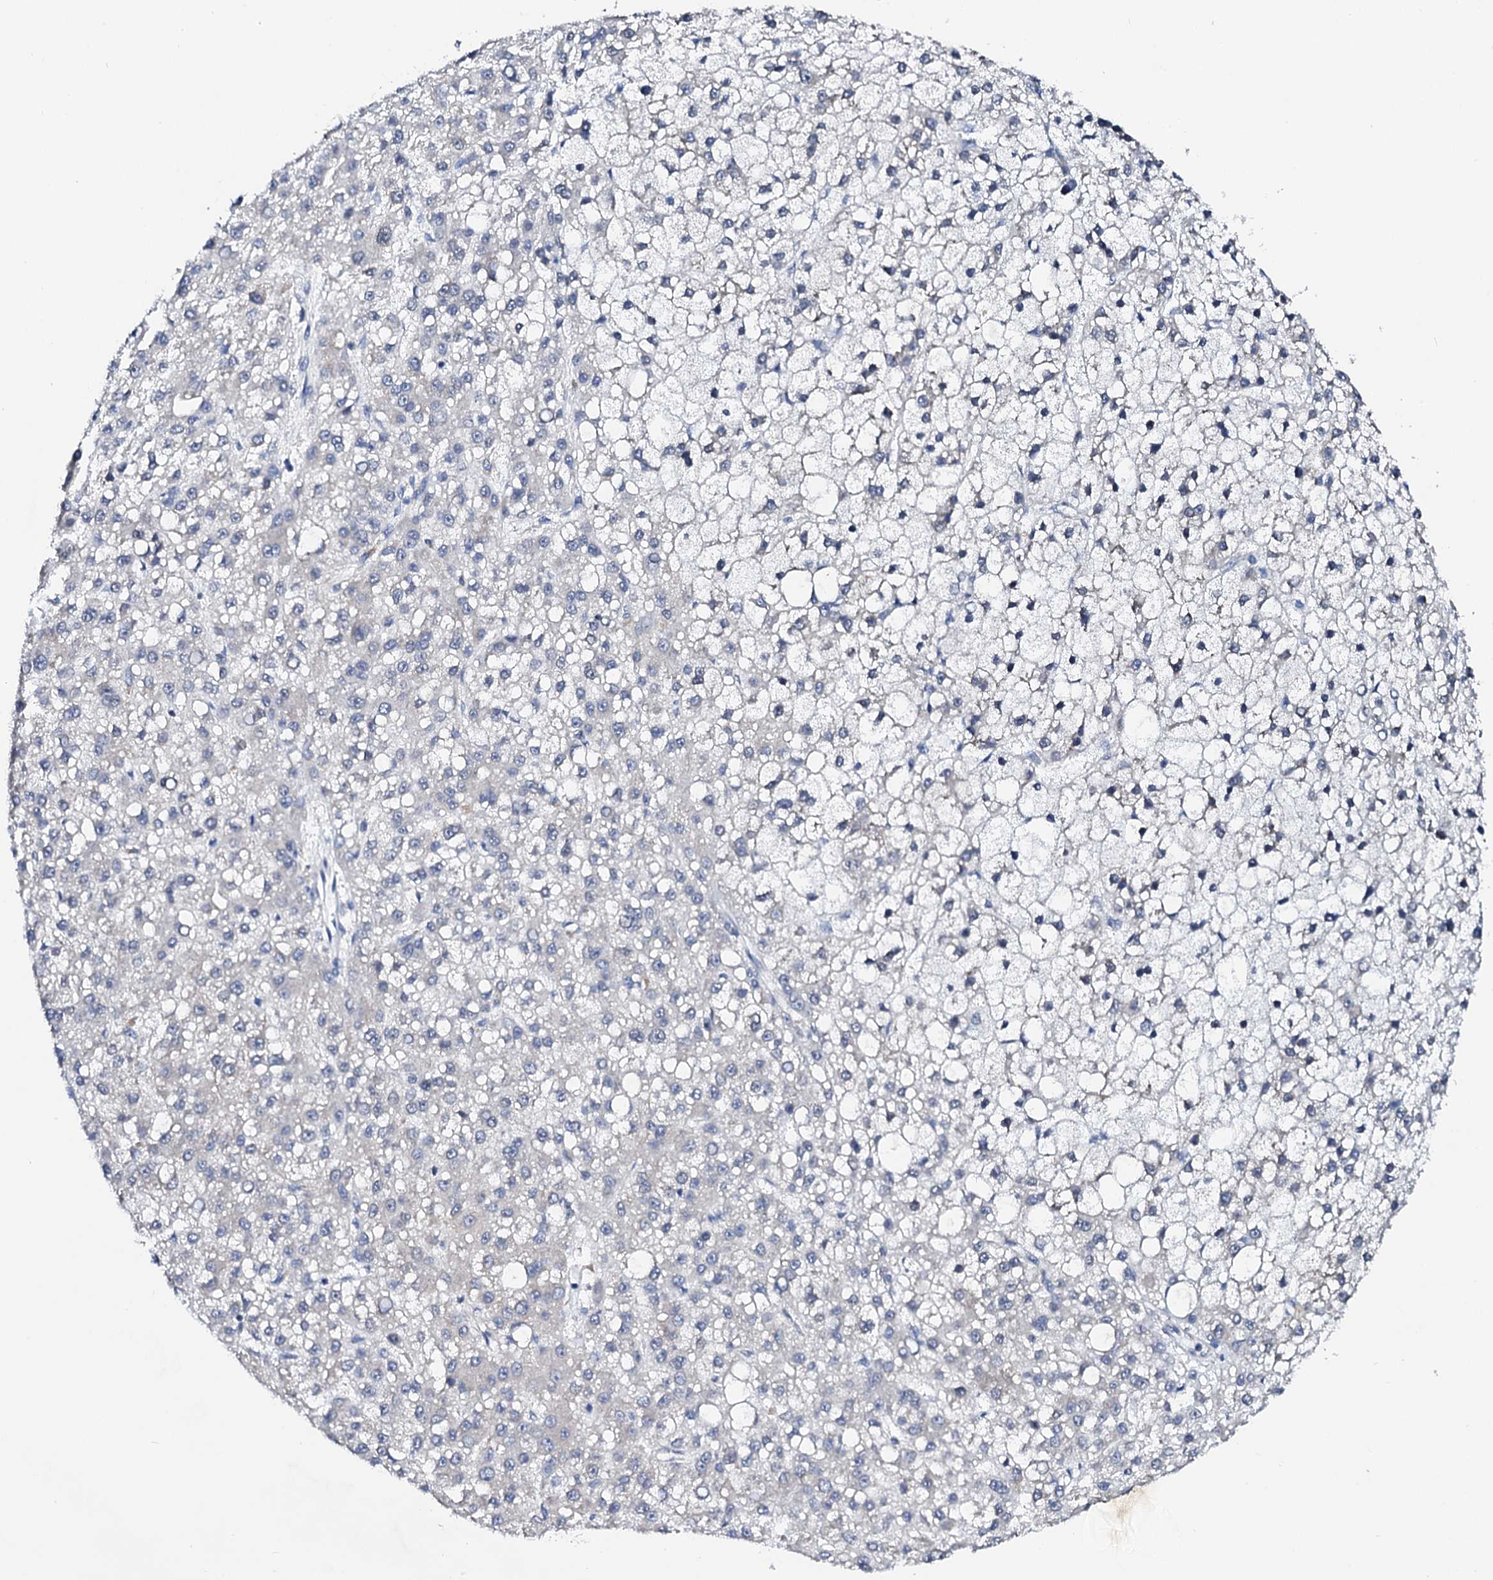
{"staining": {"intensity": "negative", "quantity": "none", "location": "none"}, "tissue": "liver cancer", "cell_type": "Tumor cells", "image_type": "cancer", "snomed": [{"axis": "morphology", "description": "Carcinoma, Hepatocellular, NOS"}, {"axis": "topography", "description": "Liver"}], "caption": "Immunohistochemistry (IHC) image of neoplastic tissue: human liver hepatocellular carcinoma stained with DAB (3,3'-diaminobenzidine) demonstrates no significant protein staining in tumor cells.", "gene": "NUP58", "patient": {"sex": "male", "age": 67}}